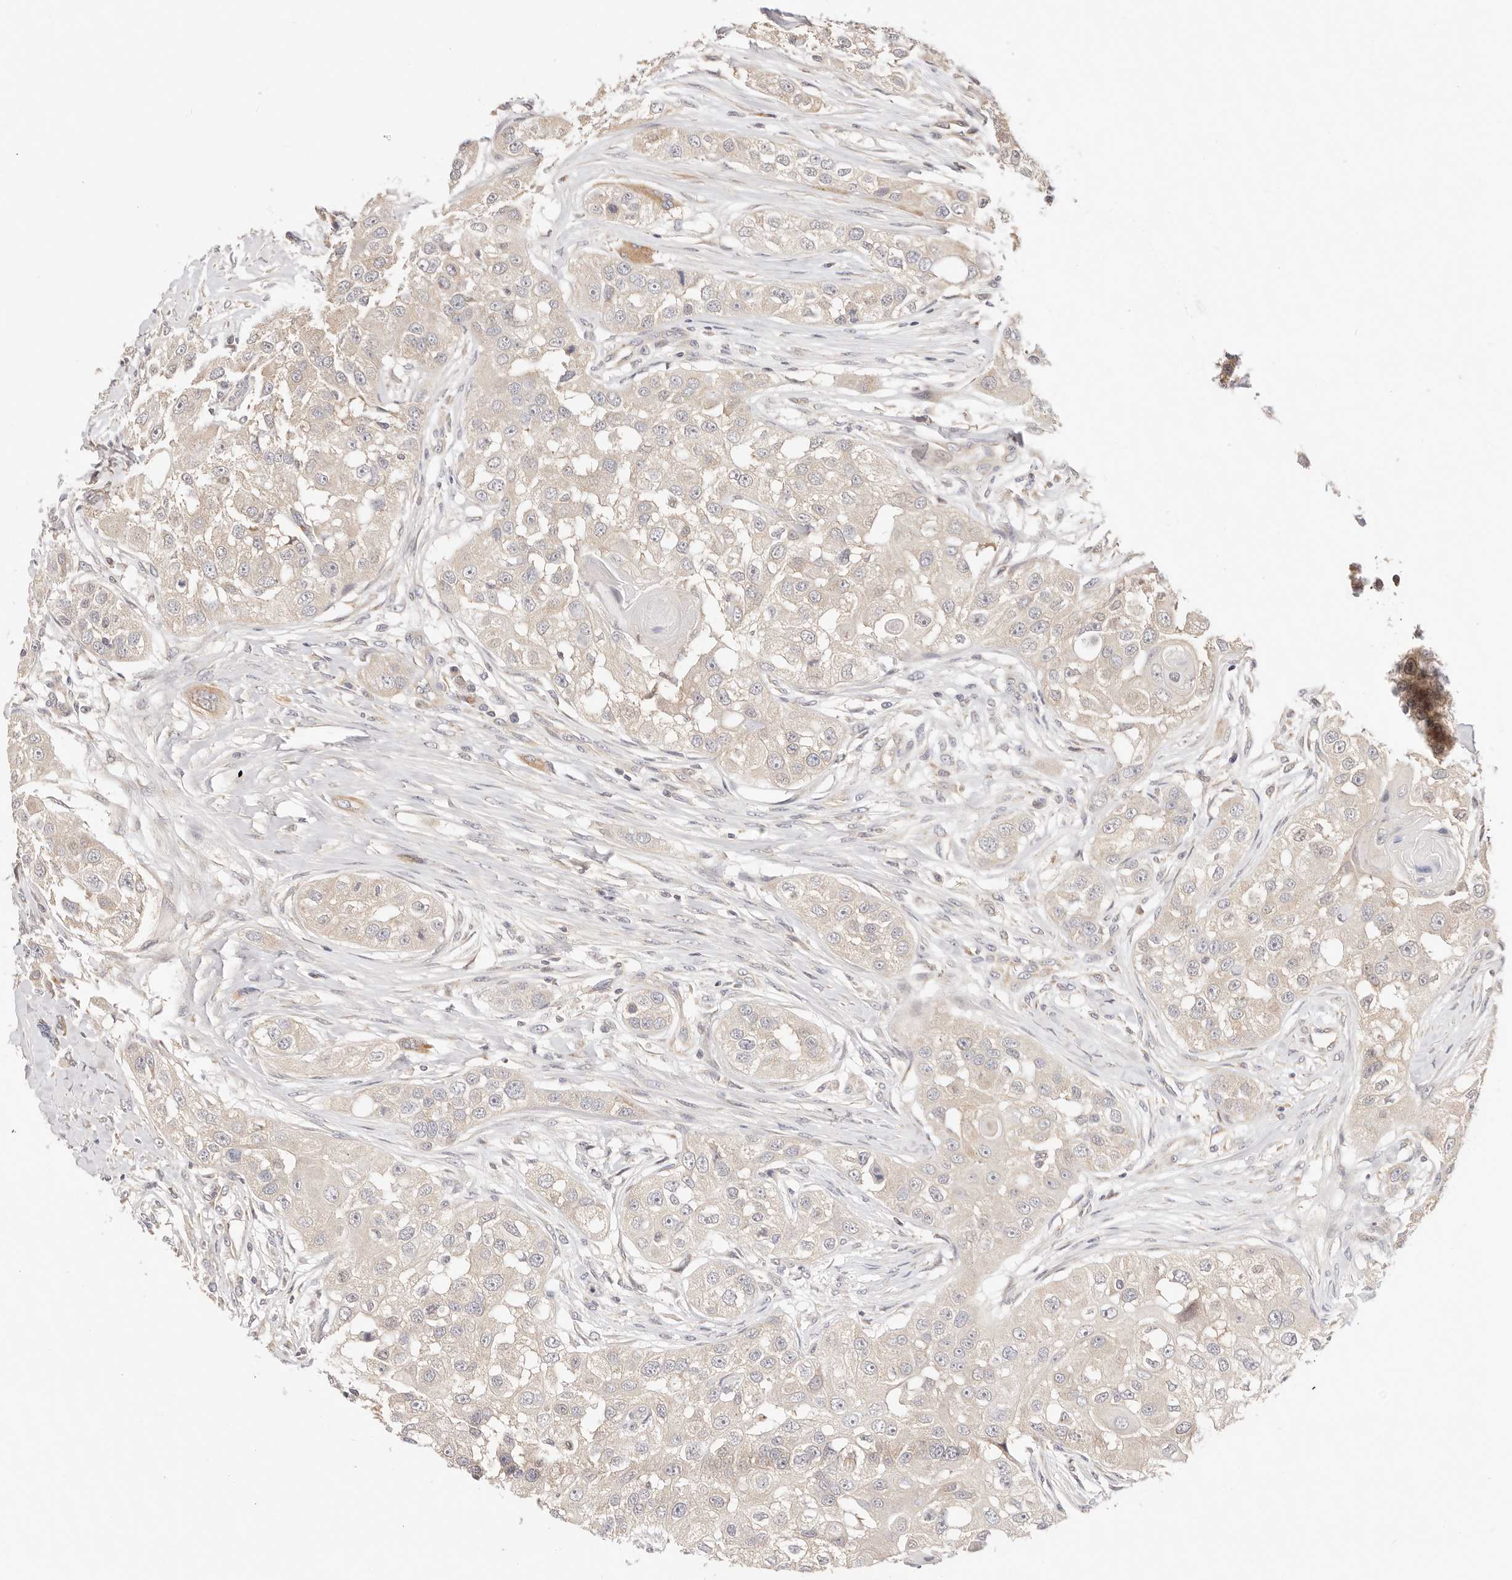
{"staining": {"intensity": "weak", "quantity": ">75%", "location": "cytoplasmic/membranous"}, "tissue": "head and neck cancer", "cell_type": "Tumor cells", "image_type": "cancer", "snomed": [{"axis": "morphology", "description": "Normal tissue, NOS"}, {"axis": "morphology", "description": "Squamous cell carcinoma, NOS"}, {"axis": "topography", "description": "Skeletal muscle"}, {"axis": "topography", "description": "Head-Neck"}], "caption": "Weak cytoplasmic/membranous protein positivity is identified in approximately >75% of tumor cells in head and neck cancer. Immunohistochemistry stains the protein in brown and the nuclei are stained blue.", "gene": "KCMF1", "patient": {"sex": "male", "age": 51}}